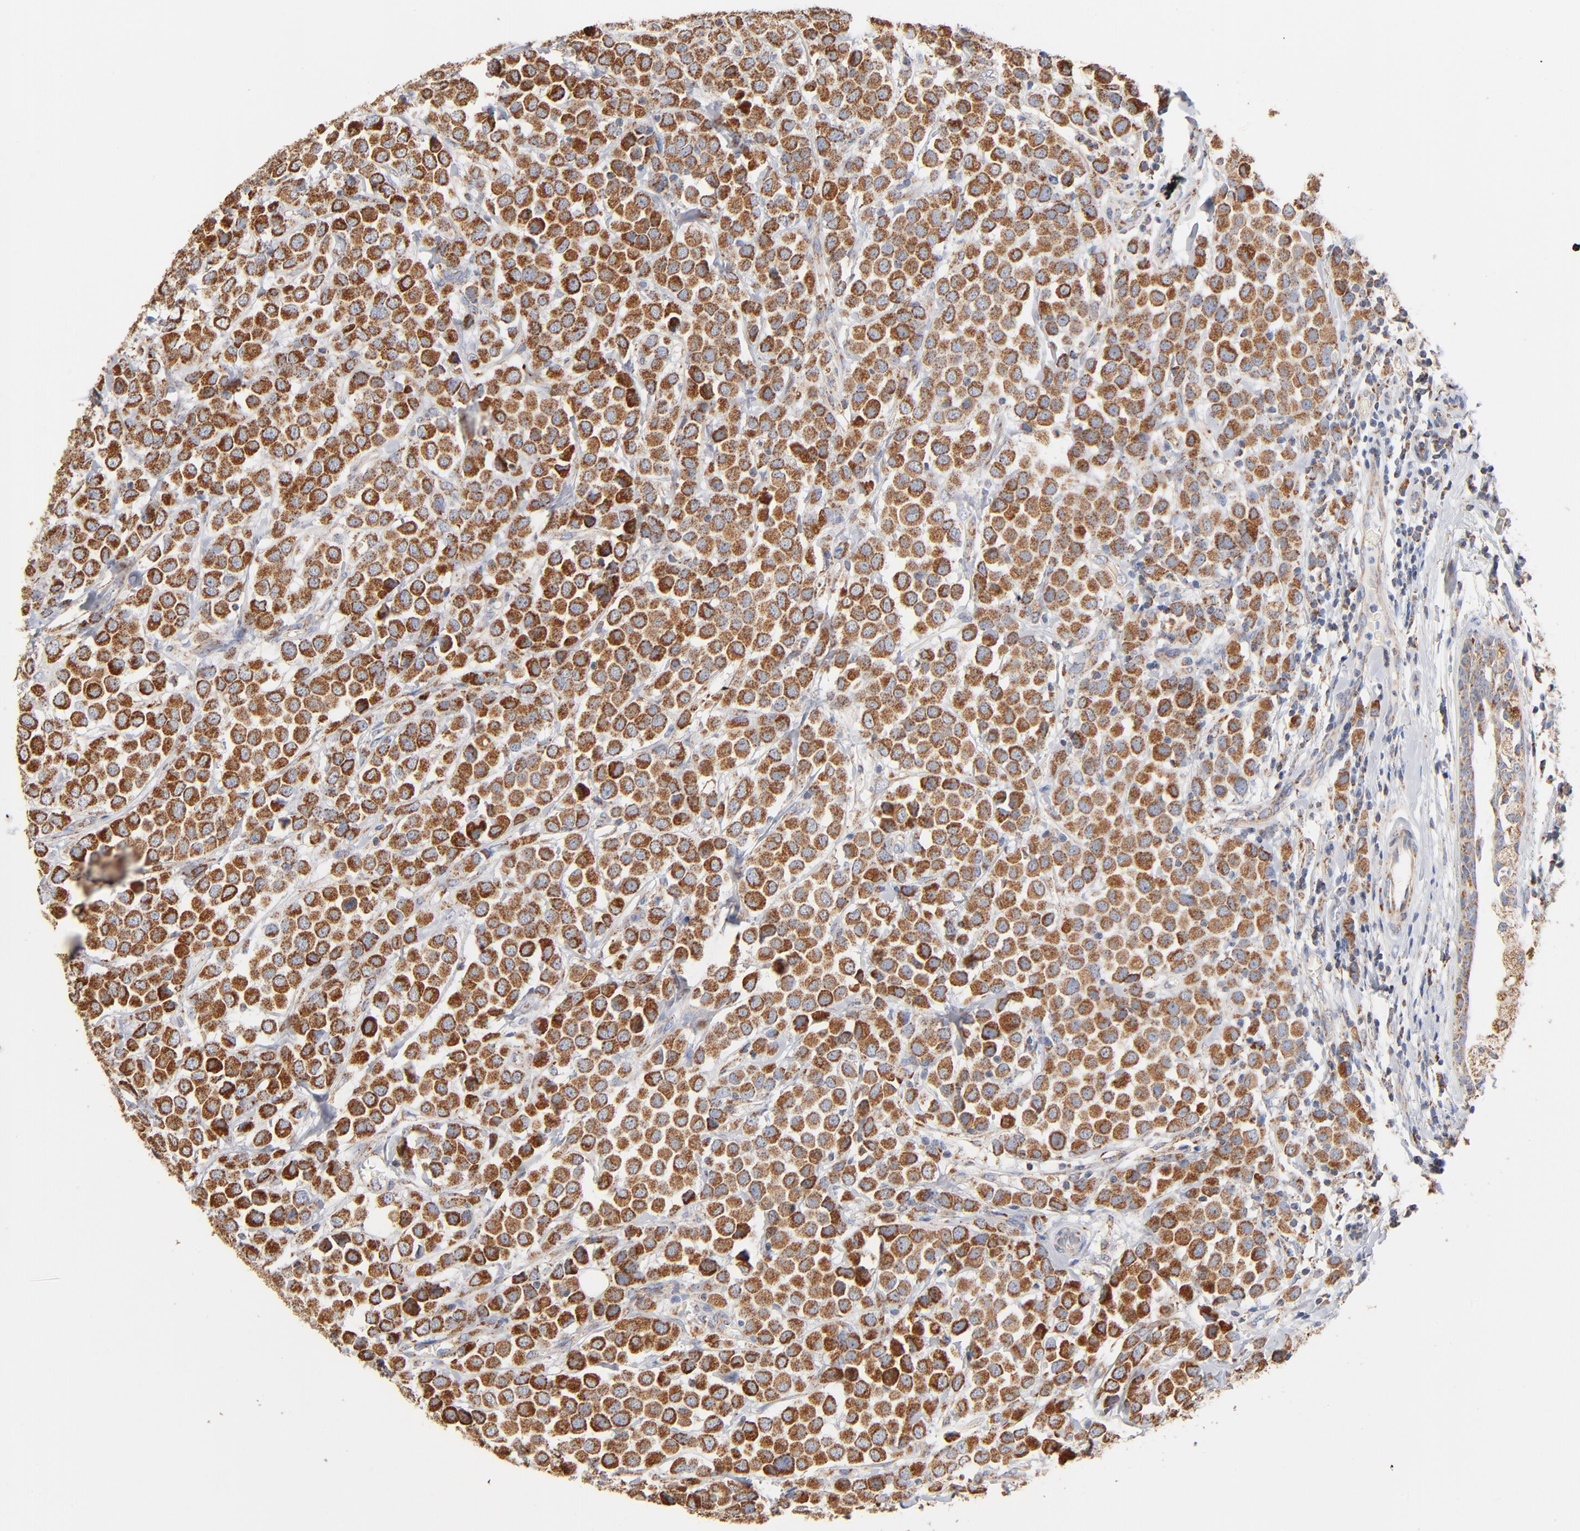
{"staining": {"intensity": "strong", "quantity": ">75%", "location": "cytoplasmic/membranous"}, "tissue": "breast cancer", "cell_type": "Tumor cells", "image_type": "cancer", "snomed": [{"axis": "morphology", "description": "Duct carcinoma"}, {"axis": "topography", "description": "Breast"}], "caption": "An image showing strong cytoplasmic/membranous staining in approximately >75% of tumor cells in breast cancer (intraductal carcinoma), as visualized by brown immunohistochemical staining.", "gene": "UQCRC1", "patient": {"sex": "female", "age": 61}}